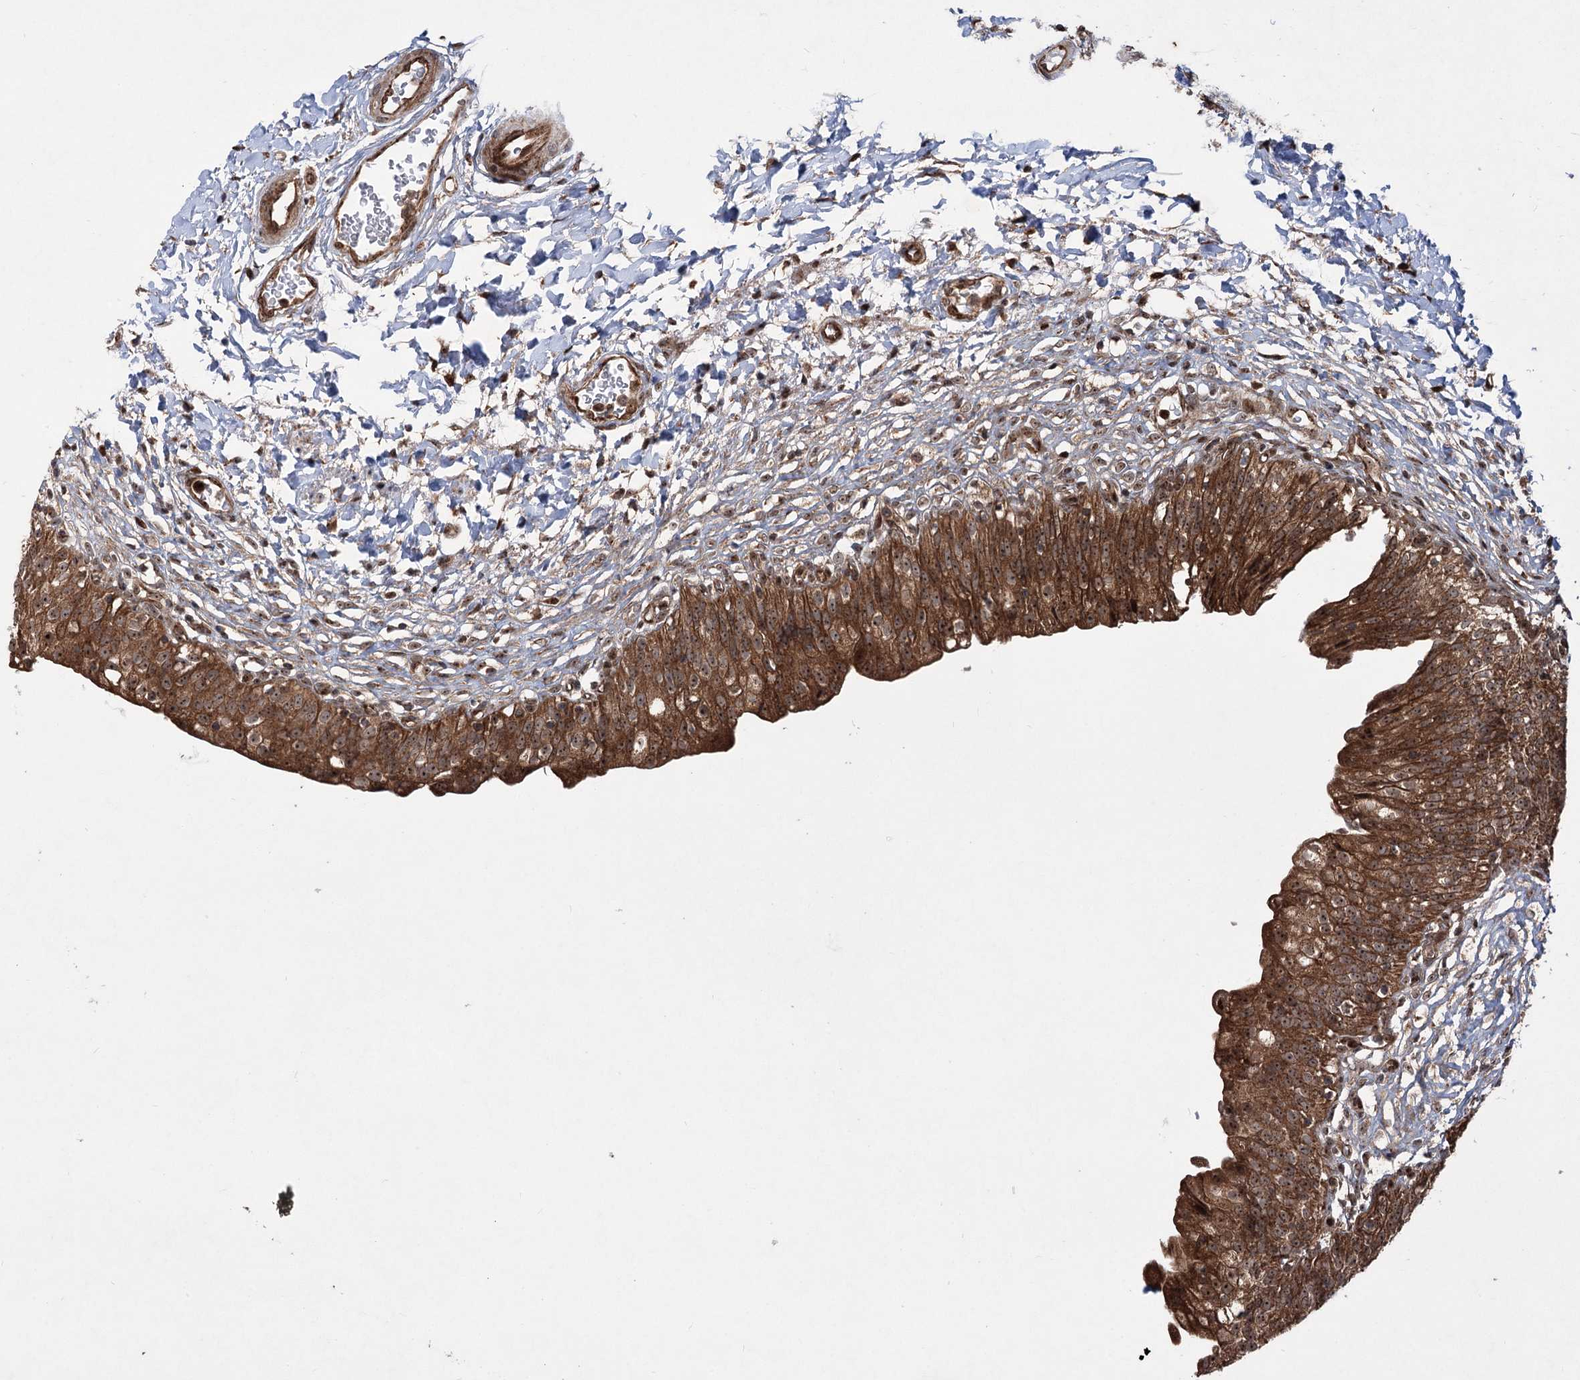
{"staining": {"intensity": "strong", "quantity": ">75%", "location": "cytoplasmic/membranous"}, "tissue": "urinary bladder", "cell_type": "Urothelial cells", "image_type": "normal", "snomed": [{"axis": "morphology", "description": "Normal tissue, NOS"}, {"axis": "topography", "description": "Urinary bladder"}], "caption": "The immunohistochemical stain shows strong cytoplasmic/membranous staining in urothelial cells of unremarkable urinary bladder.", "gene": "SERINC5", "patient": {"sex": "male", "age": 55}}